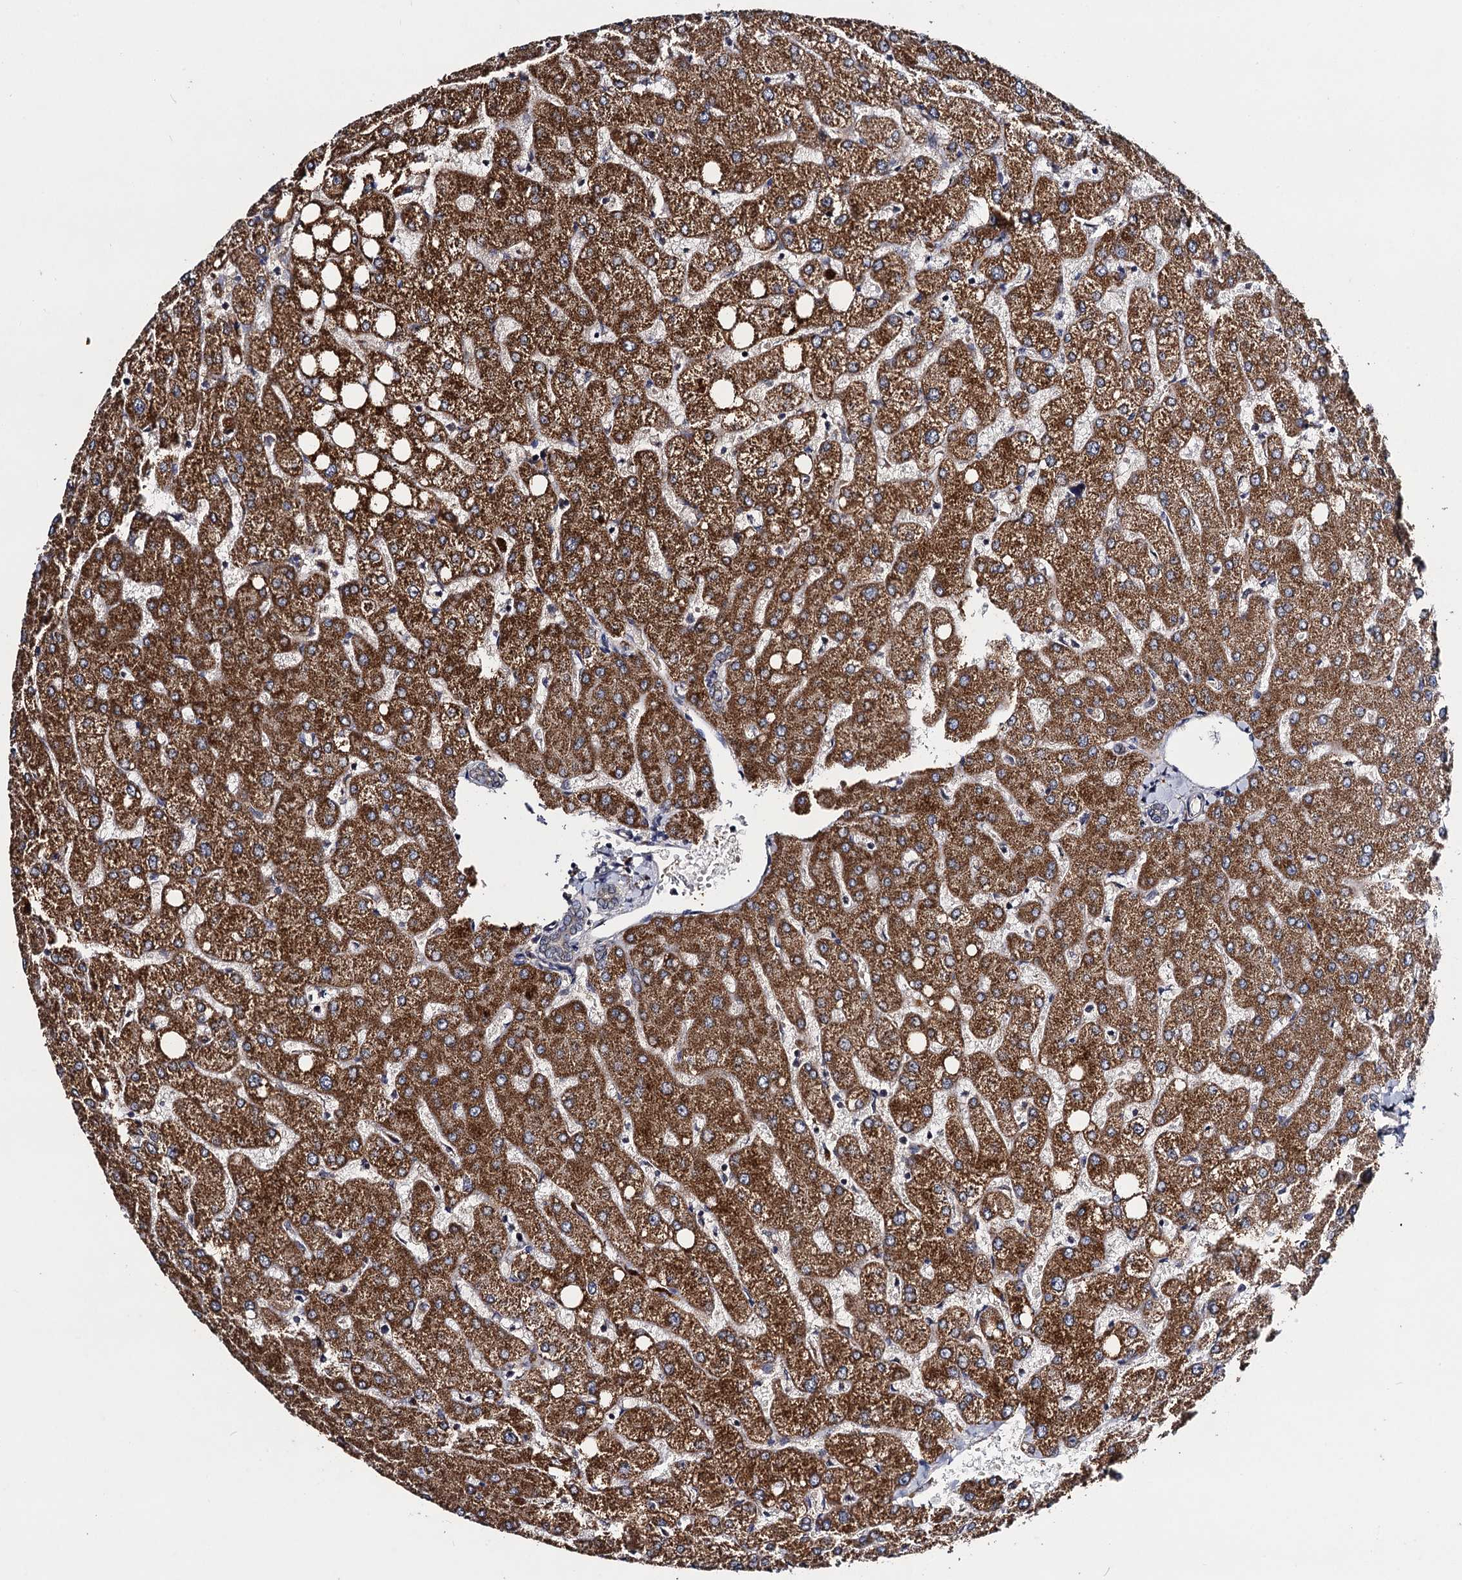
{"staining": {"intensity": "negative", "quantity": "none", "location": "none"}, "tissue": "liver", "cell_type": "Cholangiocytes", "image_type": "normal", "snomed": [{"axis": "morphology", "description": "Normal tissue, NOS"}, {"axis": "topography", "description": "Liver"}], "caption": "Image shows no protein expression in cholangiocytes of benign liver. The staining was performed using DAB to visualize the protein expression in brown, while the nuclei were stained in blue with hematoxylin (Magnification: 20x).", "gene": "VPS37D", "patient": {"sex": "female", "age": 54}}